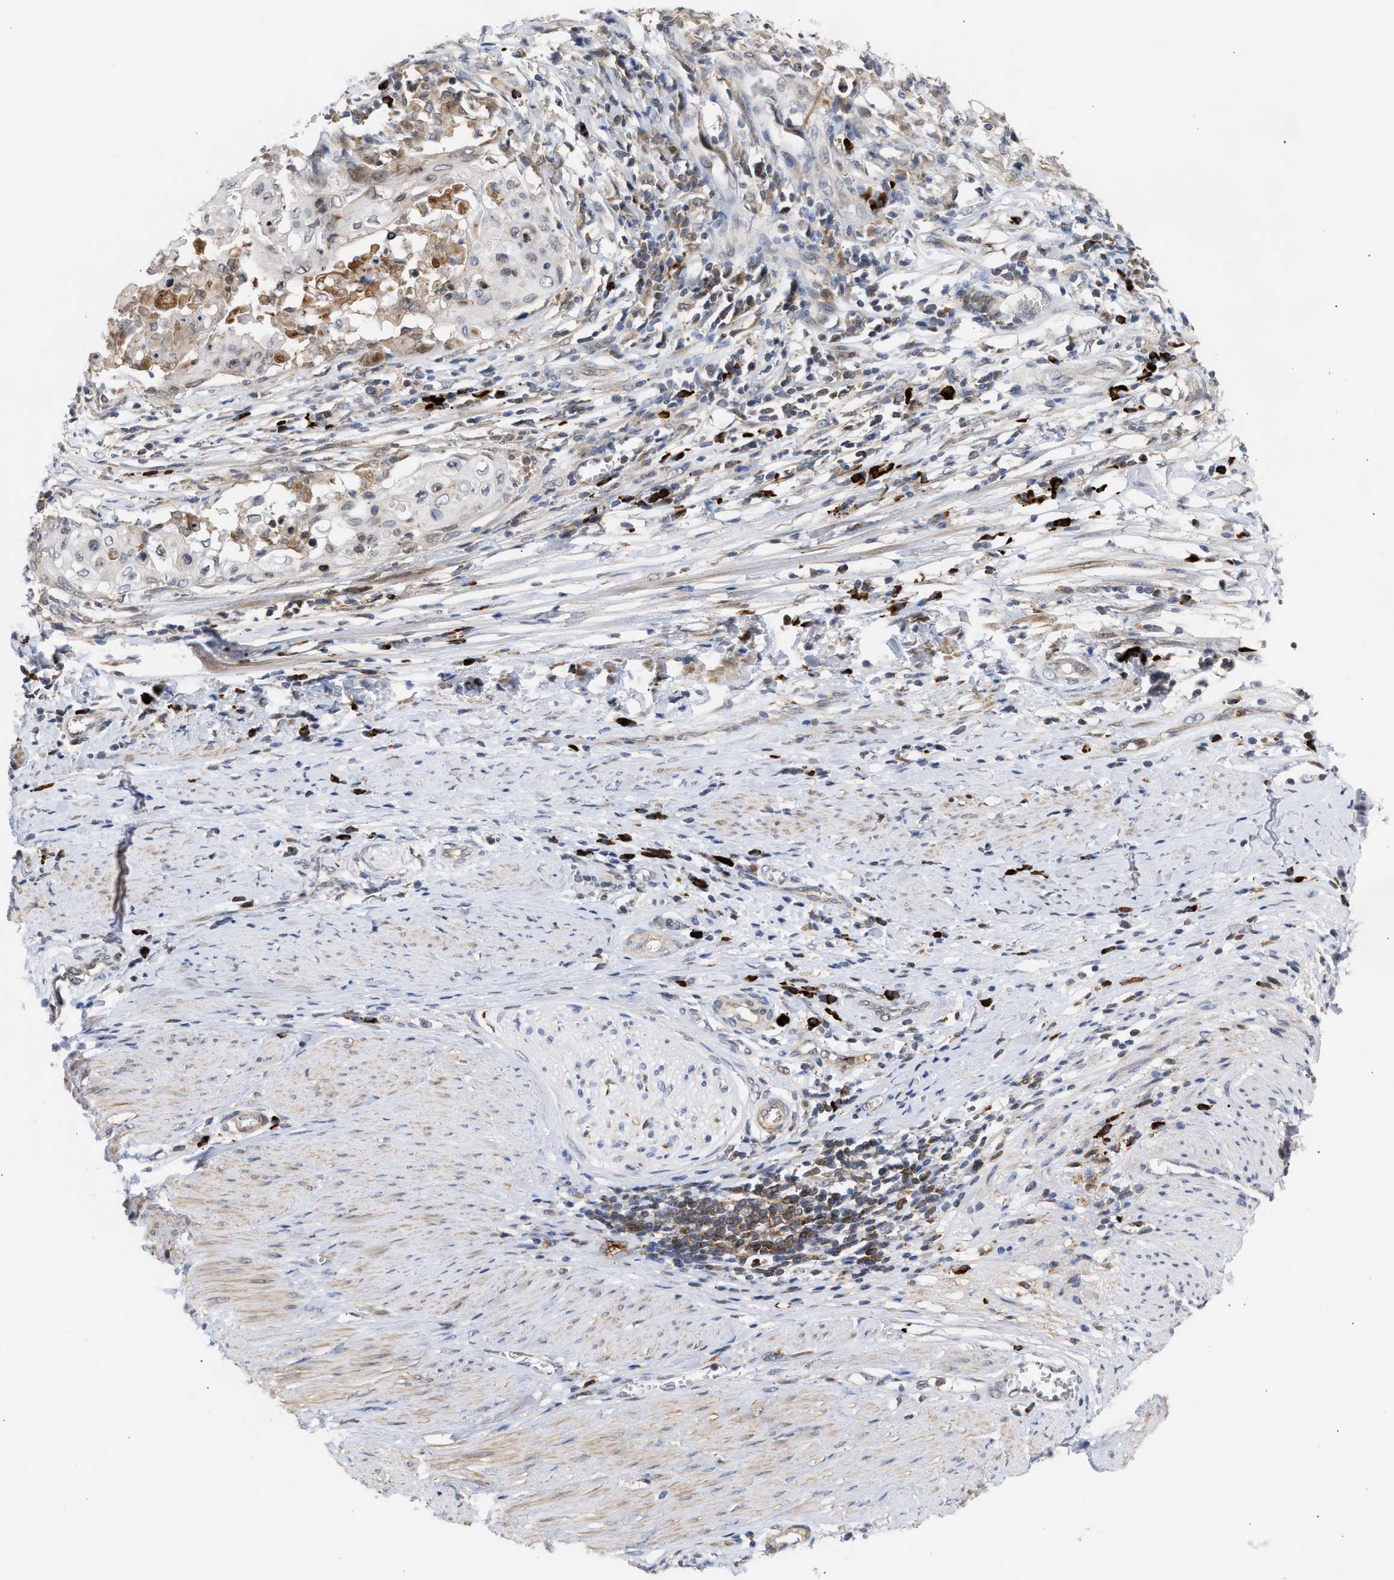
{"staining": {"intensity": "negative", "quantity": "none", "location": "none"}, "tissue": "cervical cancer", "cell_type": "Tumor cells", "image_type": "cancer", "snomed": [{"axis": "morphology", "description": "Squamous cell carcinoma, NOS"}, {"axis": "topography", "description": "Cervix"}], "caption": "This is an immunohistochemistry (IHC) photomicrograph of cervical squamous cell carcinoma. There is no expression in tumor cells.", "gene": "NUP62", "patient": {"sex": "female", "age": 39}}